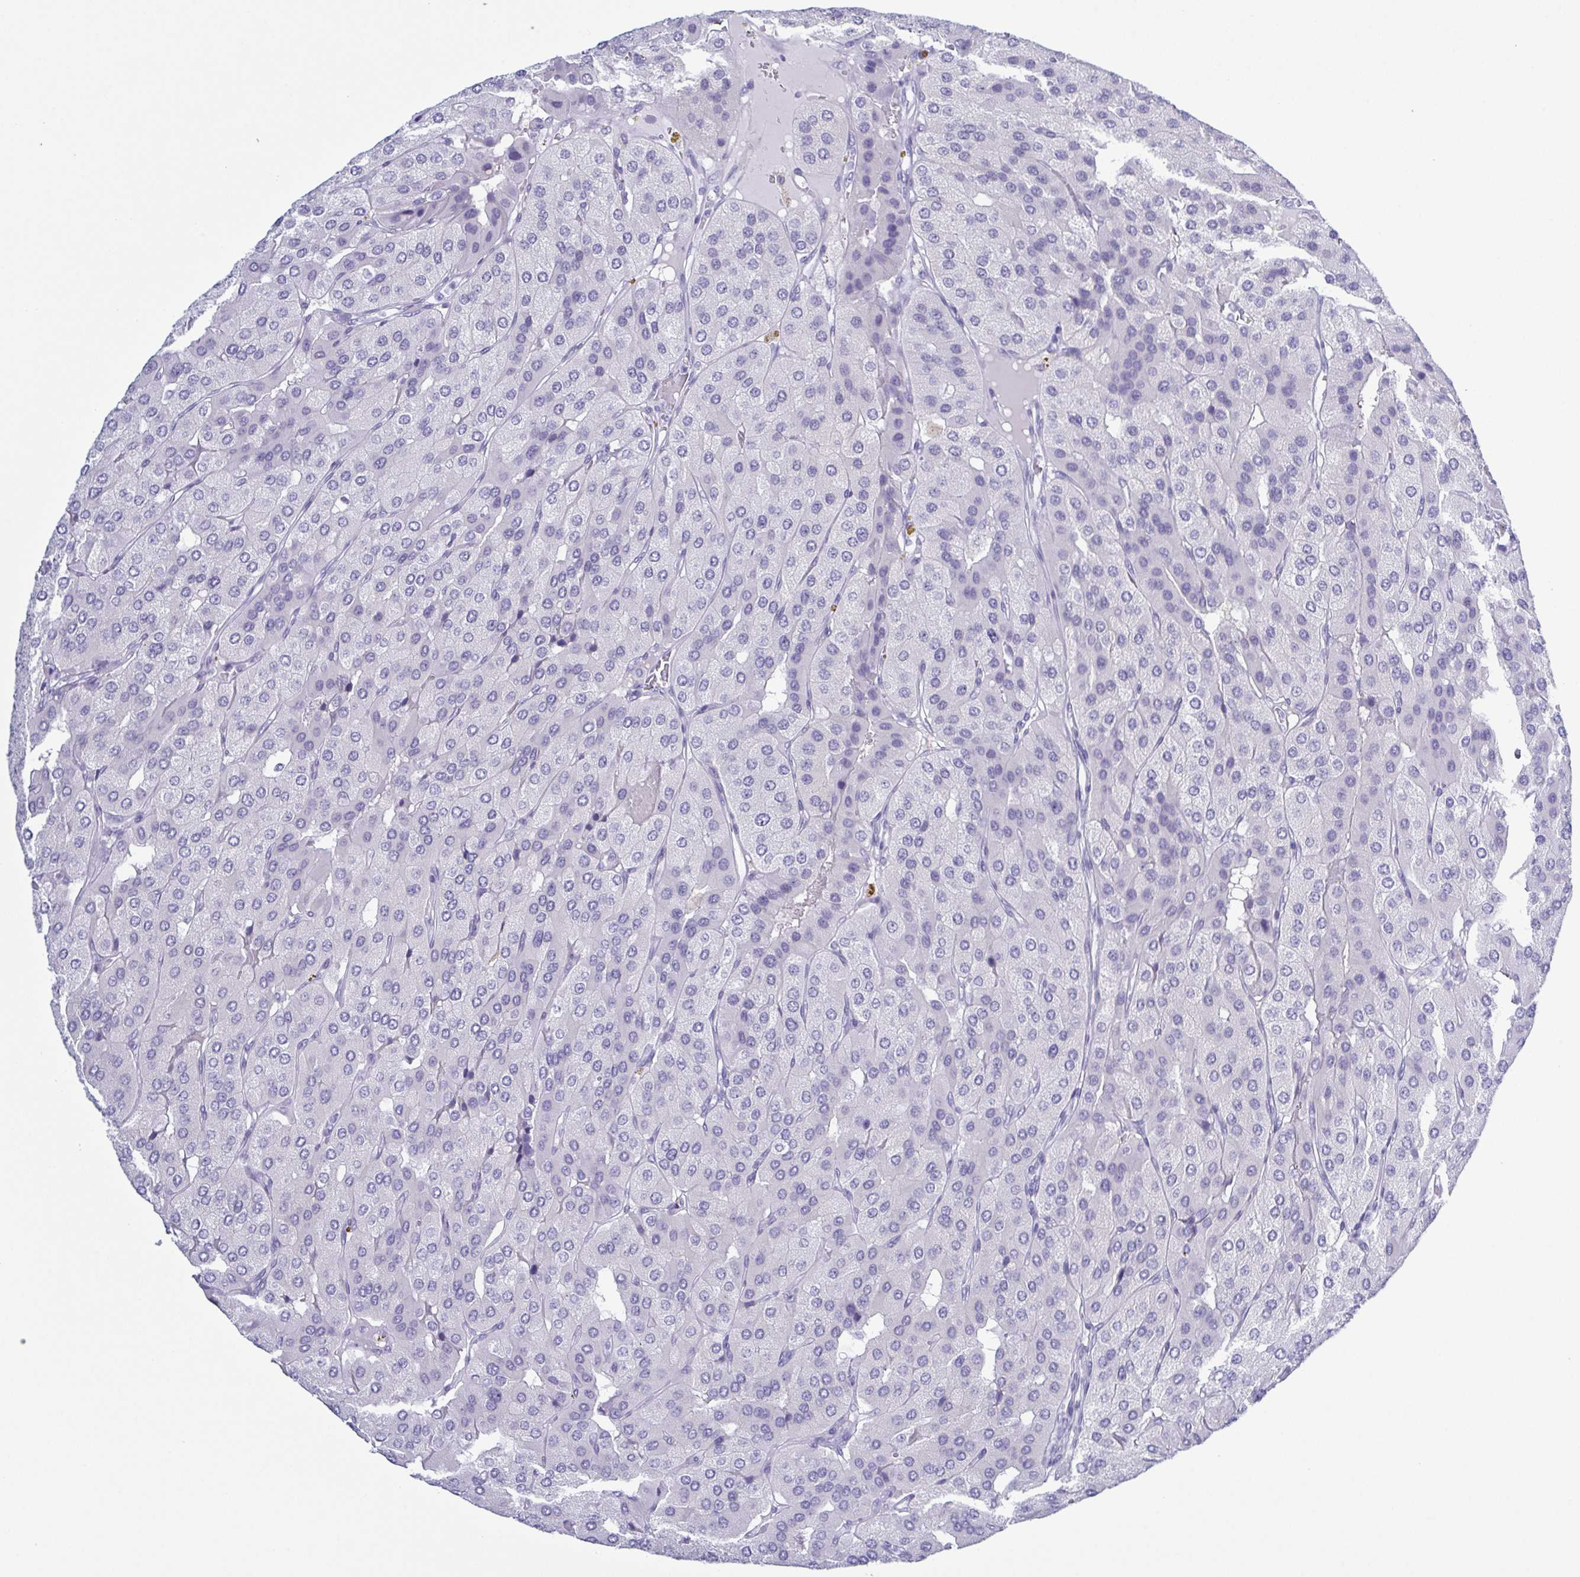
{"staining": {"intensity": "negative", "quantity": "none", "location": "none"}, "tissue": "parathyroid gland", "cell_type": "Glandular cells", "image_type": "normal", "snomed": [{"axis": "morphology", "description": "Normal tissue, NOS"}, {"axis": "morphology", "description": "Adenoma, NOS"}, {"axis": "topography", "description": "Parathyroid gland"}], "caption": "Immunohistochemistry micrograph of normal parathyroid gland stained for a protein (brown), which reveals no staining in glandular cells.", "gene": "SUGP2", "patient": {"sex": "female", "age": 86}}